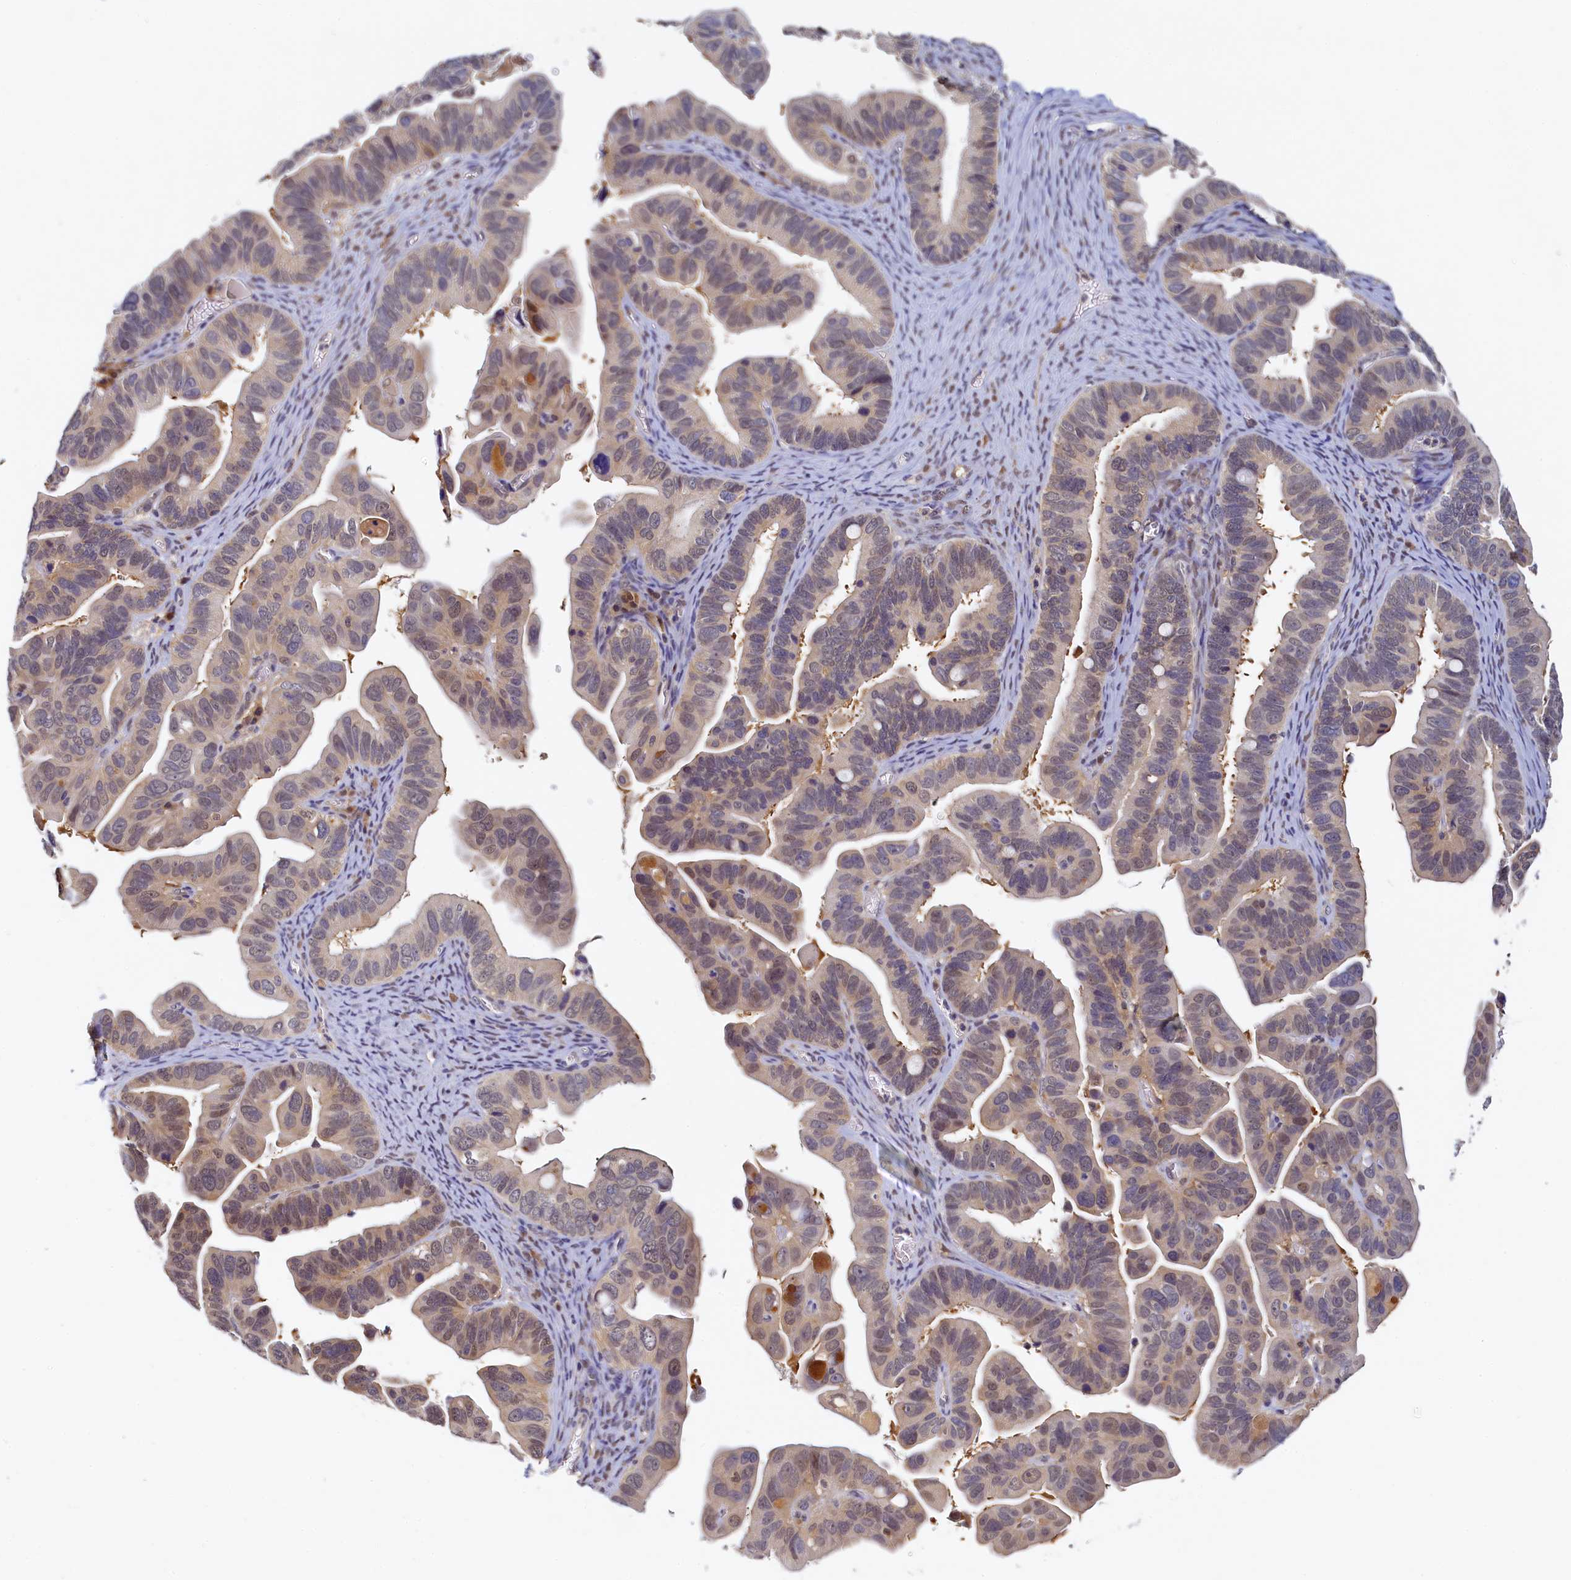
{"staining": {"intensity": "weak", "quantity": "25%-75%", "location": "cytoplasmic/membranous"}, "tissue": "ovarian cancer", "cell_type": "Tumor cells", "image_type": "cancer", "snomed": [{"axis": "morphology", "description": "Cystadenocarcinoma, serous, NOS"}, {"axis": "topography", "description": "Ovary"}], "caption": "Protein expression analysis of ovarian serous cystadenocarcinoma displays weak cytoplasmic/membranous expression in approximately 25%-75% of tumor cells.", "gene": "PAAF1", "patient": {"sex": "female", "age": 56}}